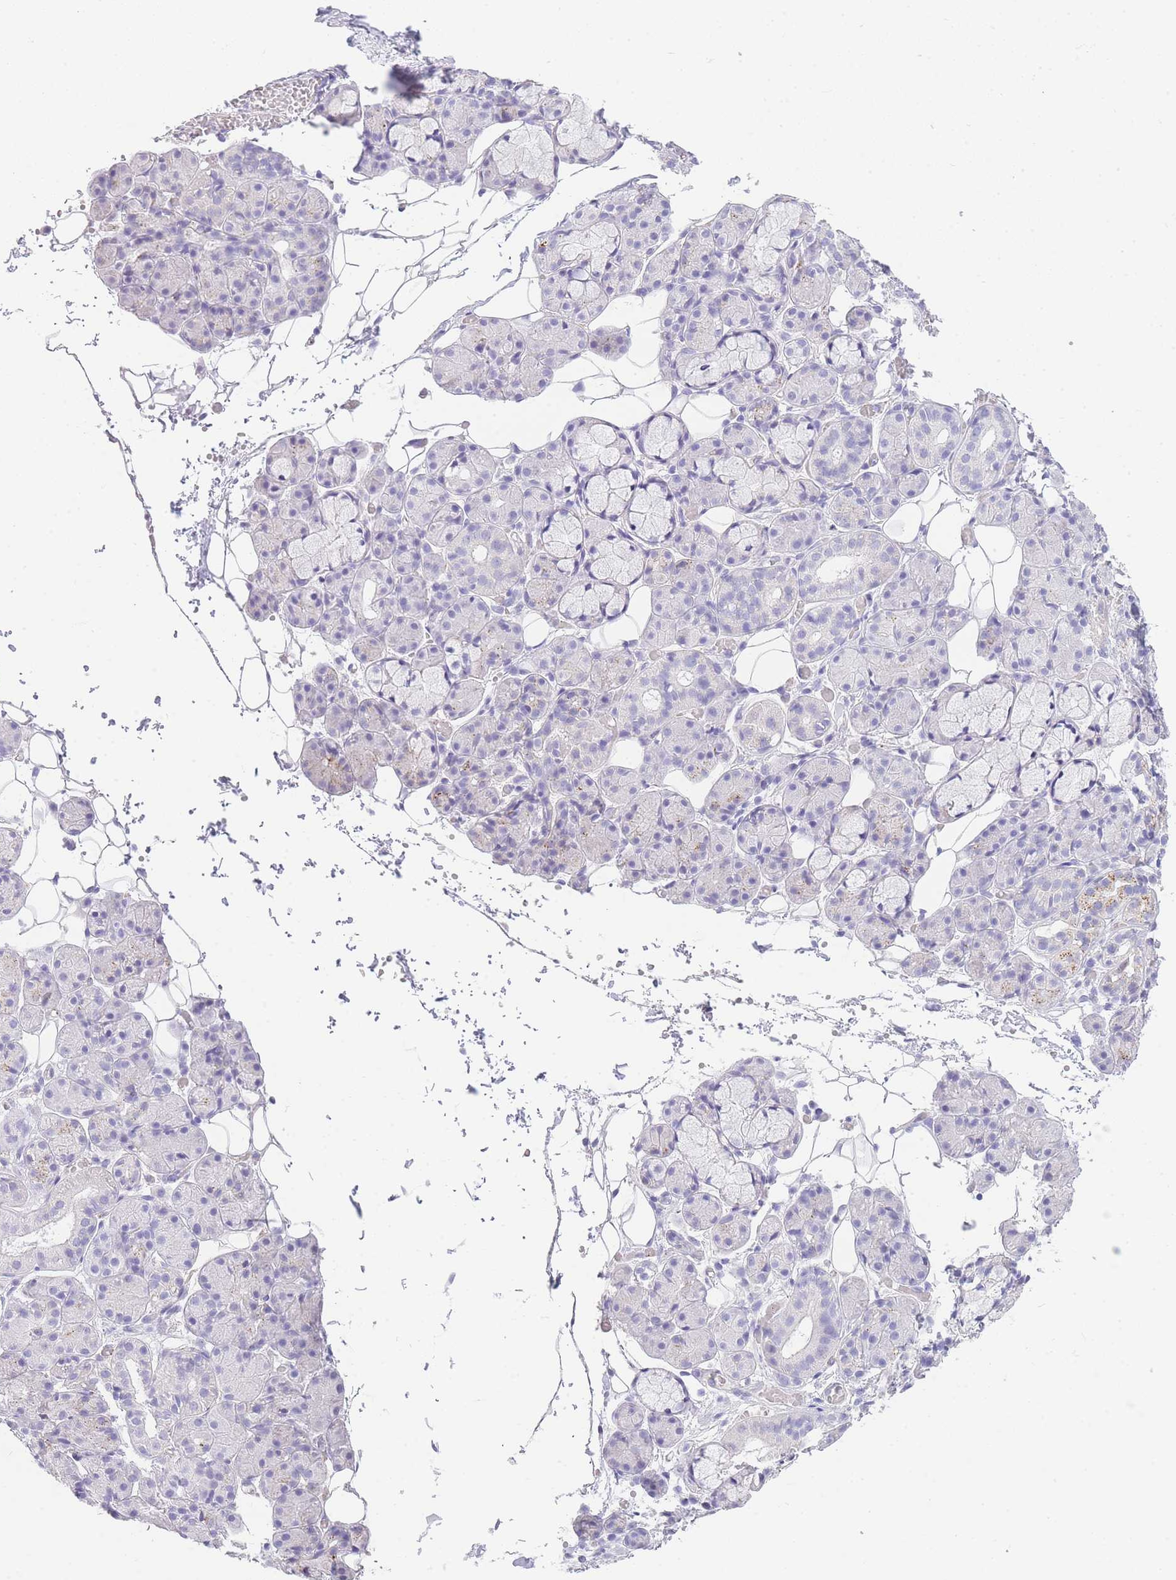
{"staining": {"intensity": "negative", "quantity": "none", "location": "none"}, "tissue": "salivary gland", "cell_type": "Glandular cells", "image_type": "normal", "snomed": [{"axis": "morphology", "description": "Normal tissue, NOS"}, {"axis": "topography", "description": "Salivary gland"}], "caption": "The histopathology image demonstrates no staining of glandular cells in benign salivary gland. (Brightfield microscopy of DAB (3,3'-diaminobenzidine) immunohistochemistry (IHC) at high magnification).", "gene": "RHO", "patient": {"sex": "male", "age": 63}}